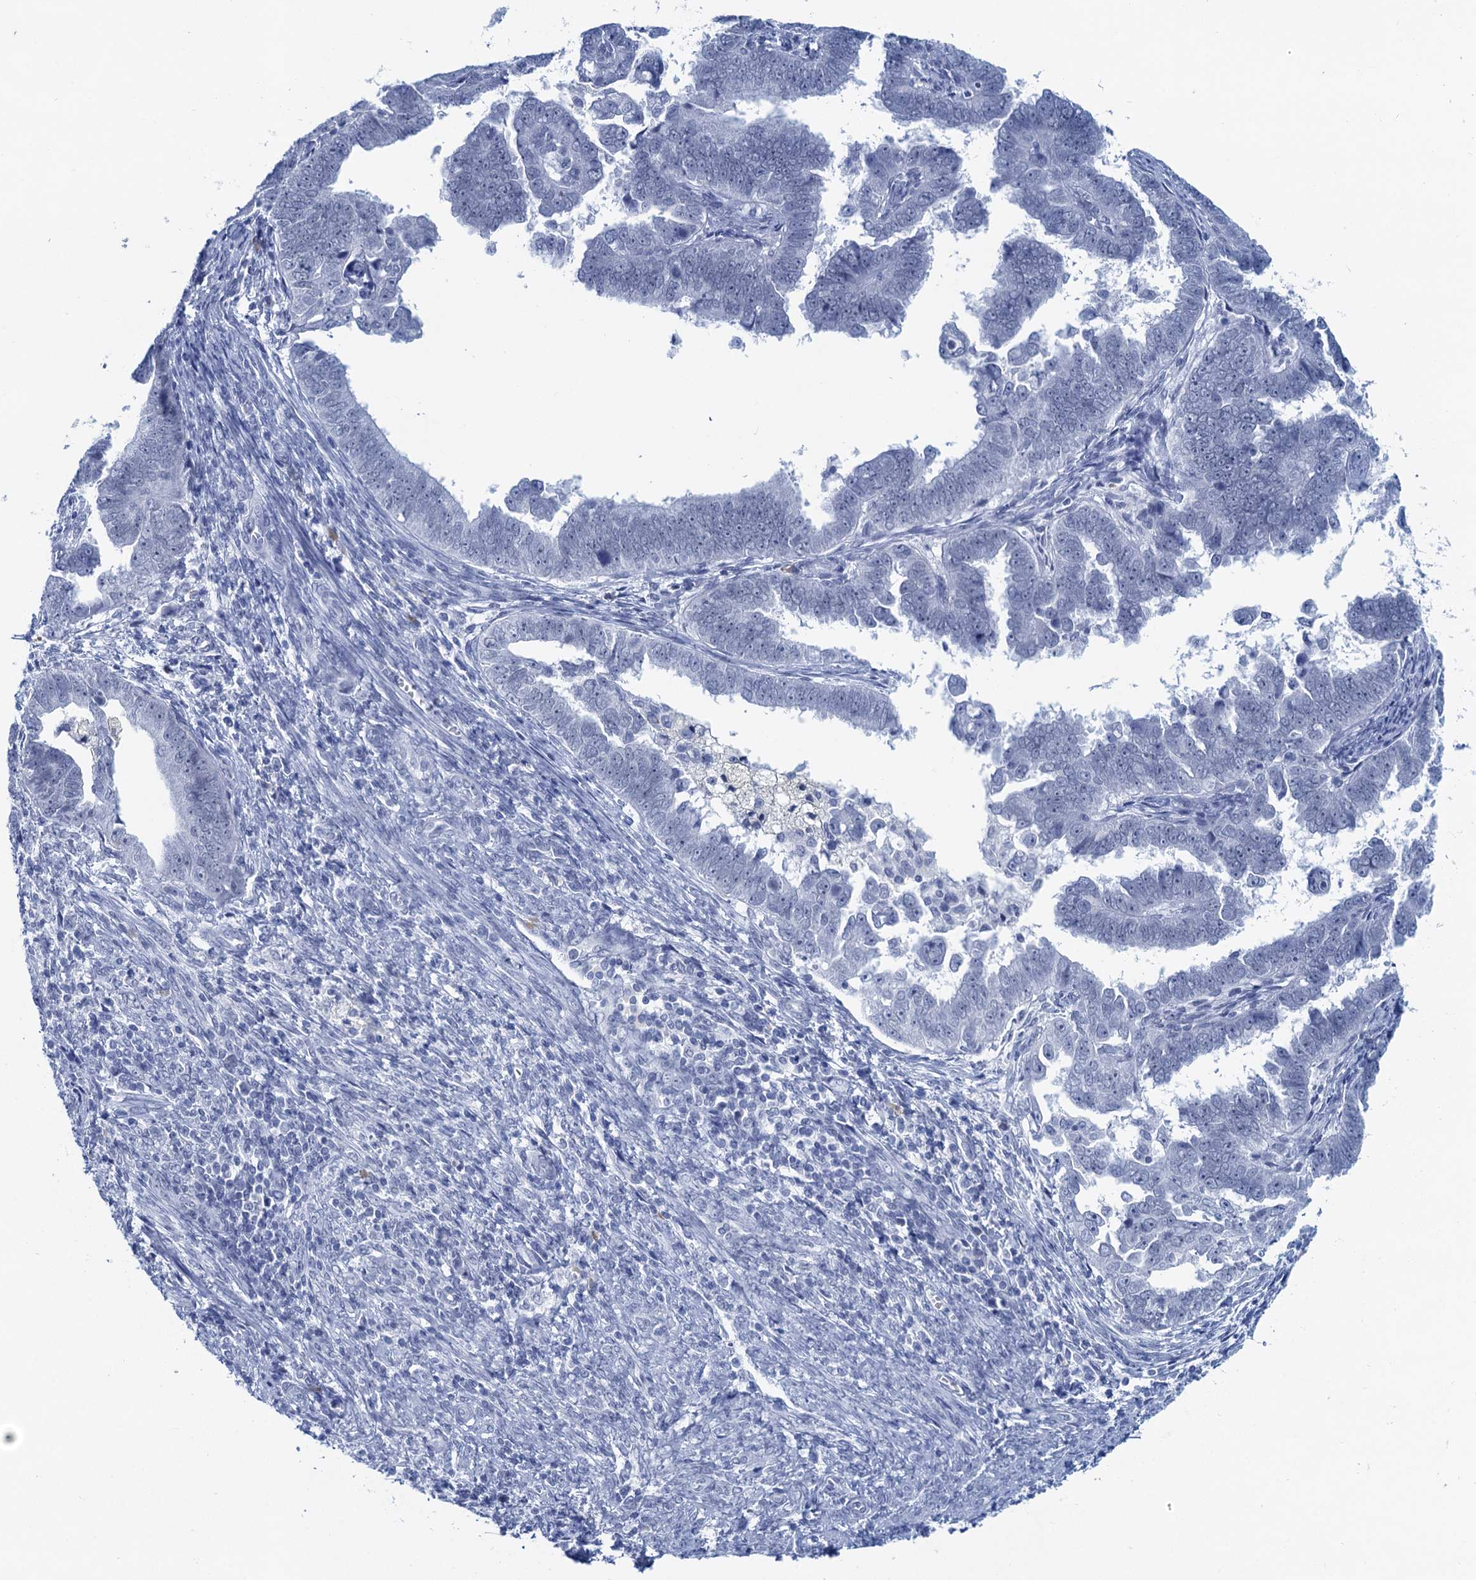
{"staining": {"intensity": "negative", "quantity": "none", "location": "none"}, "tissue": "endometrial cancer", "cell_type": "Tumor cells", "image_type": "cancer", "snomed": [{"axis": "morphology", "description": "Adenocarcinoma, NOS"}, {"axis": "topography", "description": "Endometrium"}], "caption": "A photomicrograph of endometrial cancer stained for a protein demonstrates no brown staining in tumor cells.", "gene": "HAPSTR1", "patient": {"sex": "female", "age": 75}}